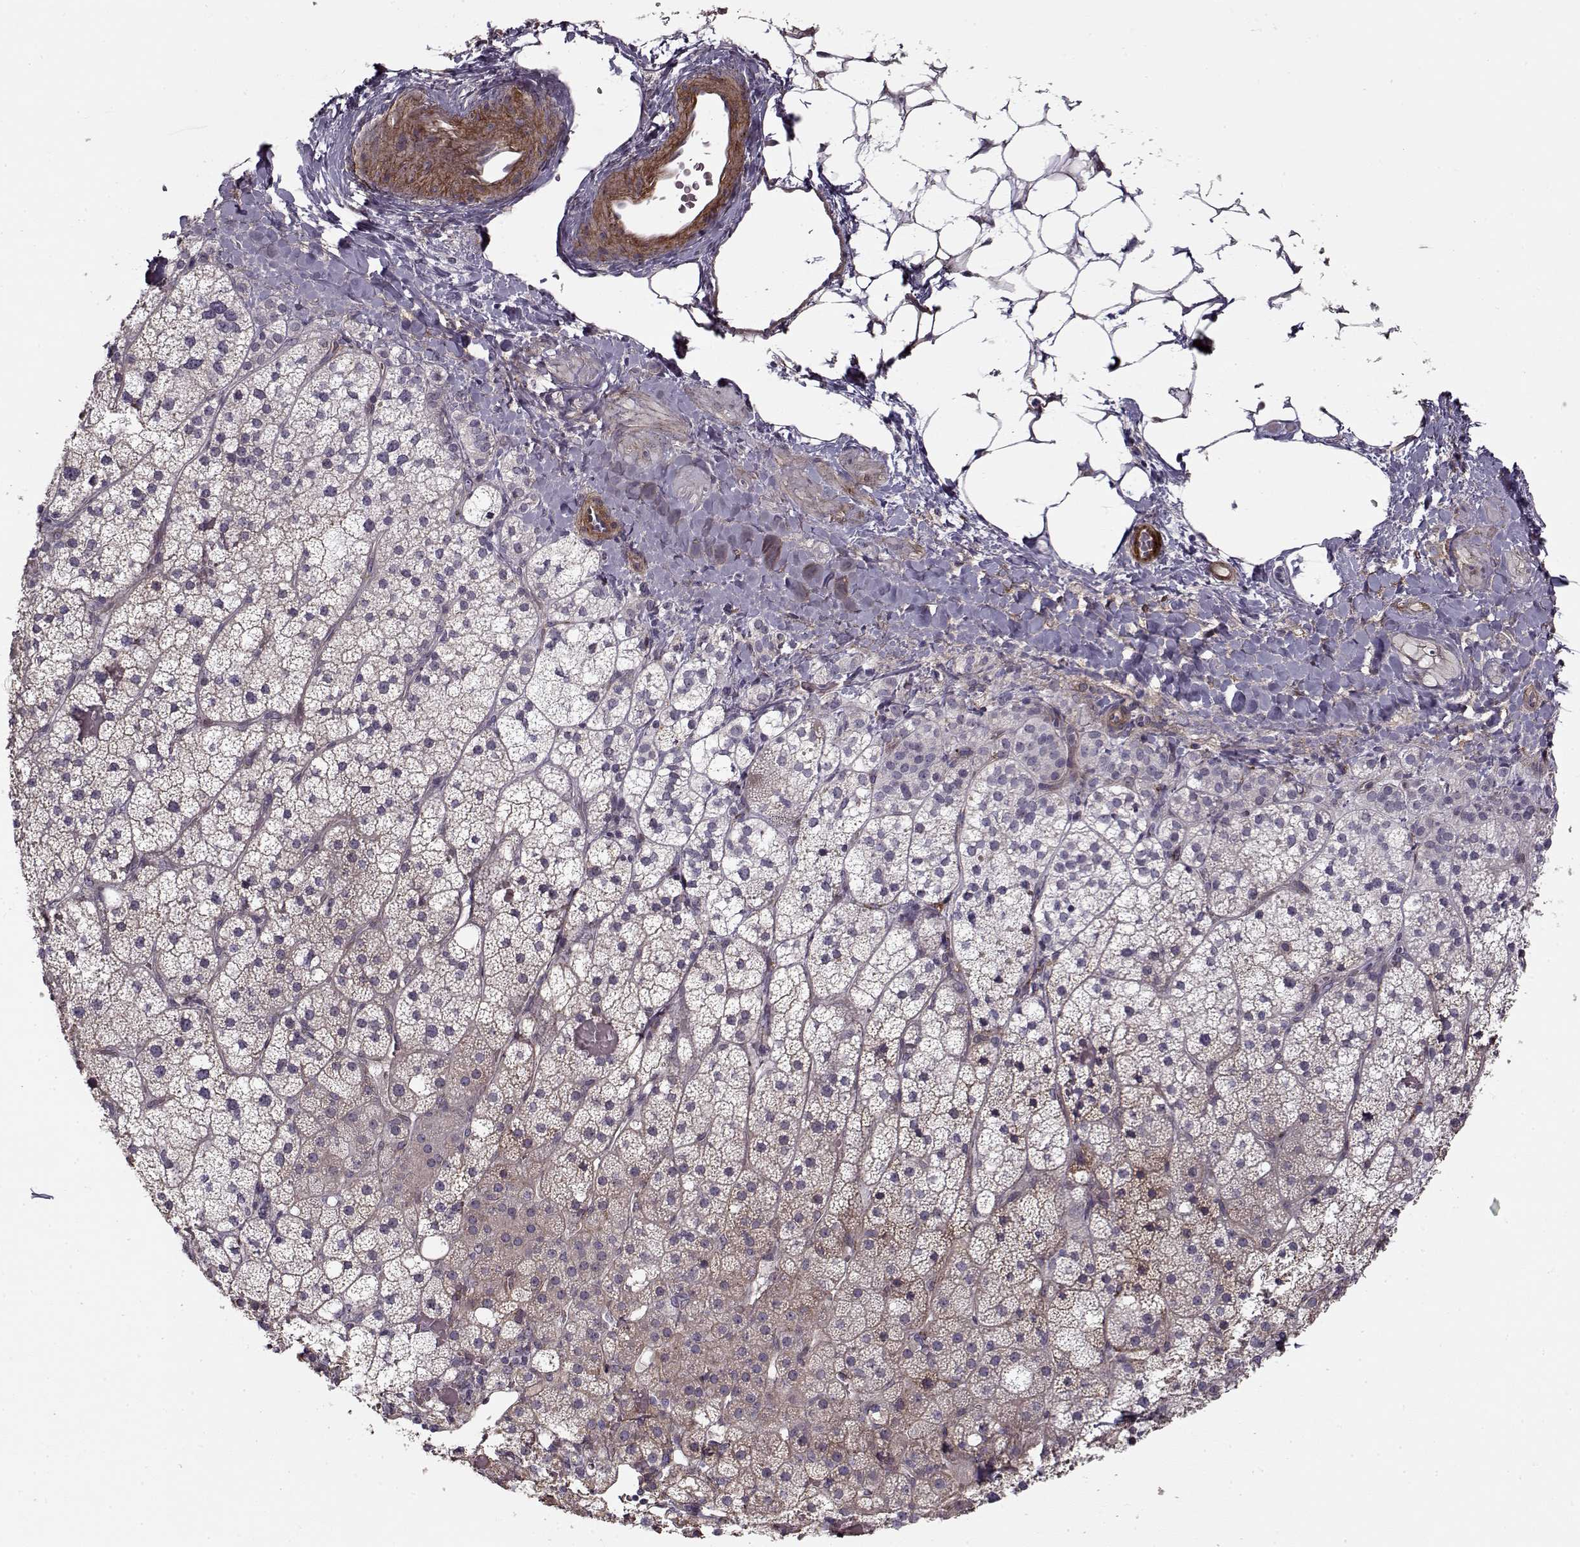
{"staining": {"intensity": "weak", "quantity": "<25%", "location": "cytoplasmic/membranous"}, "tissue": "adrenal gland", "cell_type": "Glandular cells", "image_type": "normal", "snomed": [{"axis": "morphology", "description": "Normal tissue, NOS"}, {"axis": "topography", "description": "Adrenal gland"}], "caption": "A photomicrograph of human adrenal gland is negative for staining in glandular cells. (DAB (3,3'-diaminobenzidine) immunohistochemistry, high magnification).", "gene": "LAMB2", "patient": {"sex": "male", "age": 53}}